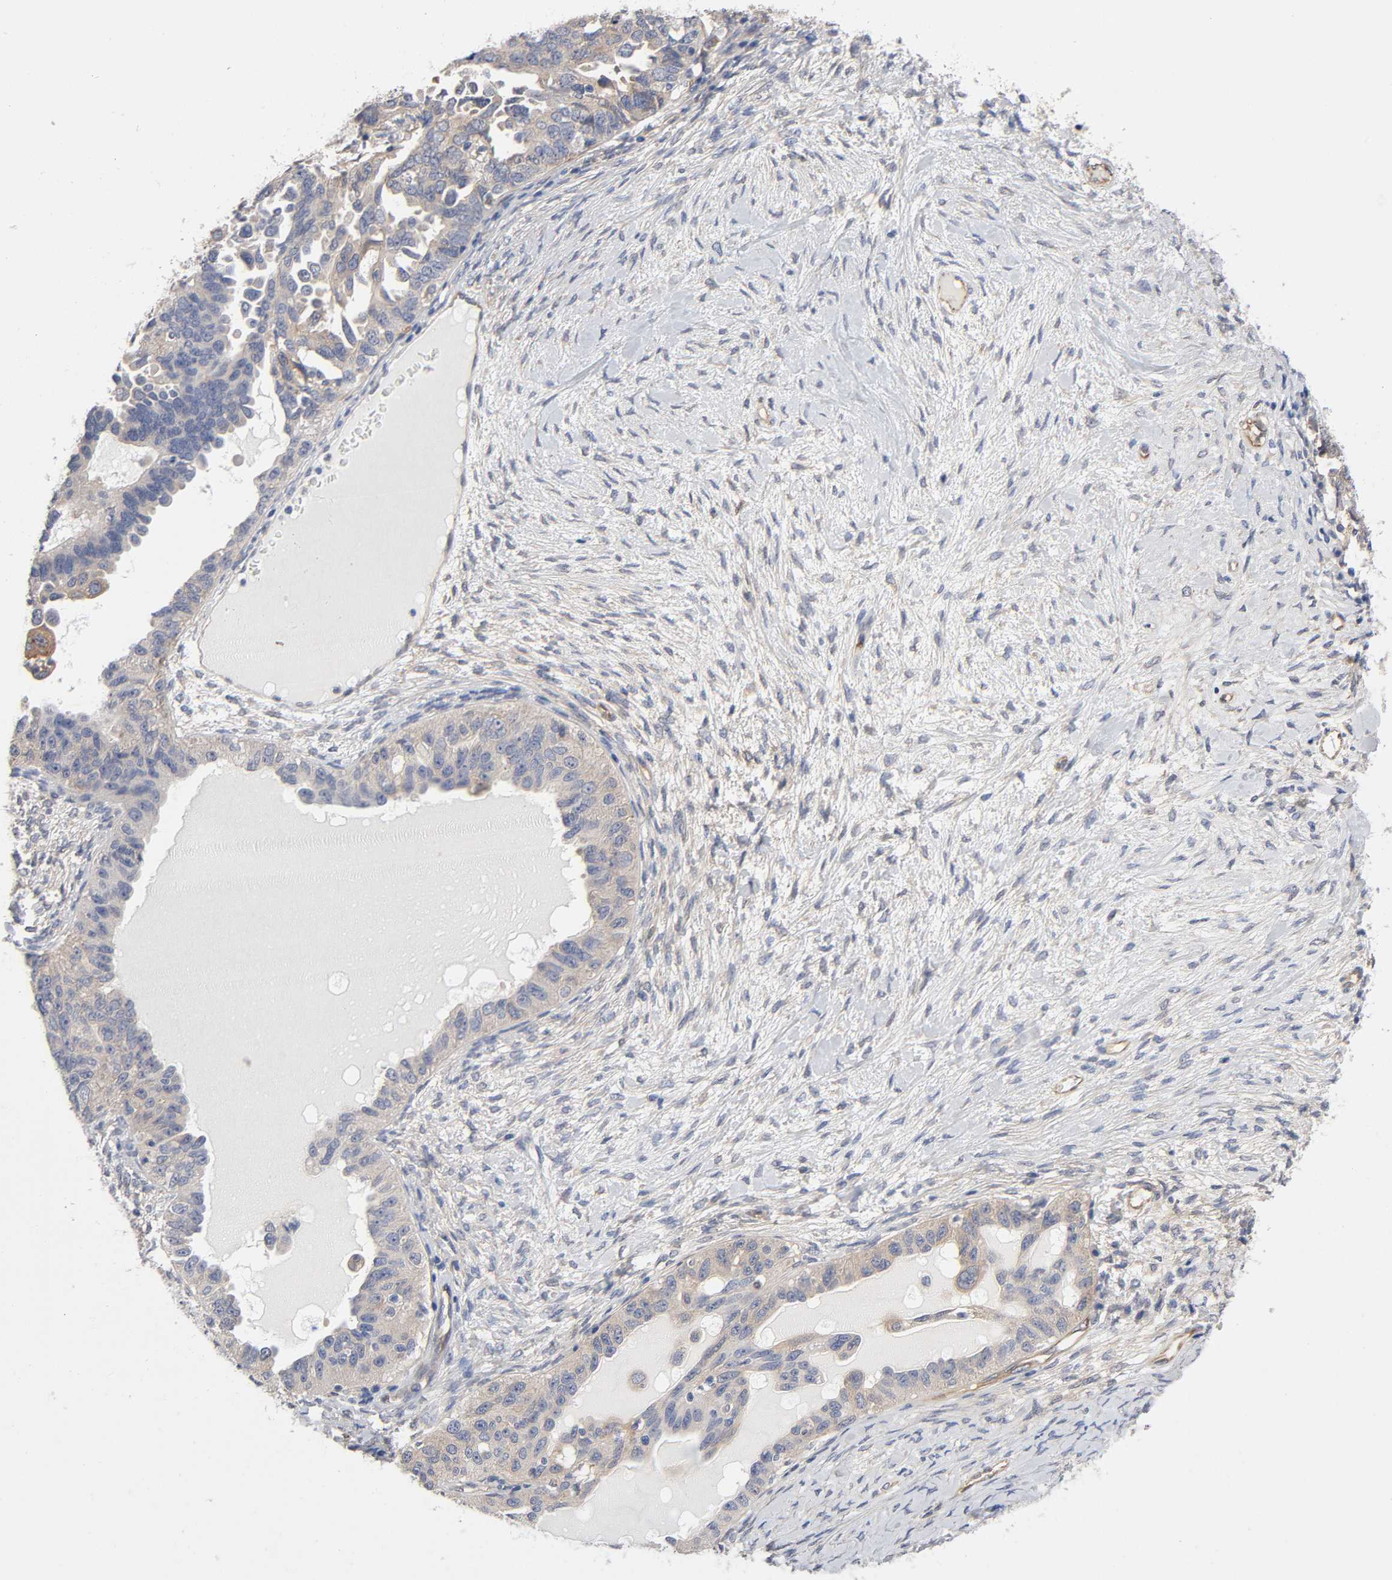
{"staining": {"intensity": "weak", "quantity": "<25%", "location": "cytoplasmic/membranous"}, "tissue": "ovarian cancer", "cell_type": "Tumor cells", "image_type": "cancer", "snomed": [{"axis": "morphology", "description": "Cystadenocarcinoma, serous, NOS"}, {"axis": "topography", "description": "Ovary"}], "caption": "Tumor cells are negative for brown protein staining in ovarian serous cystadenocarcinoma. (Brightfield microscopy of DAB immunohistochemistry at high magnification).", "gene": "RAB13", "patient": {"sex": "female", "age": 82}}